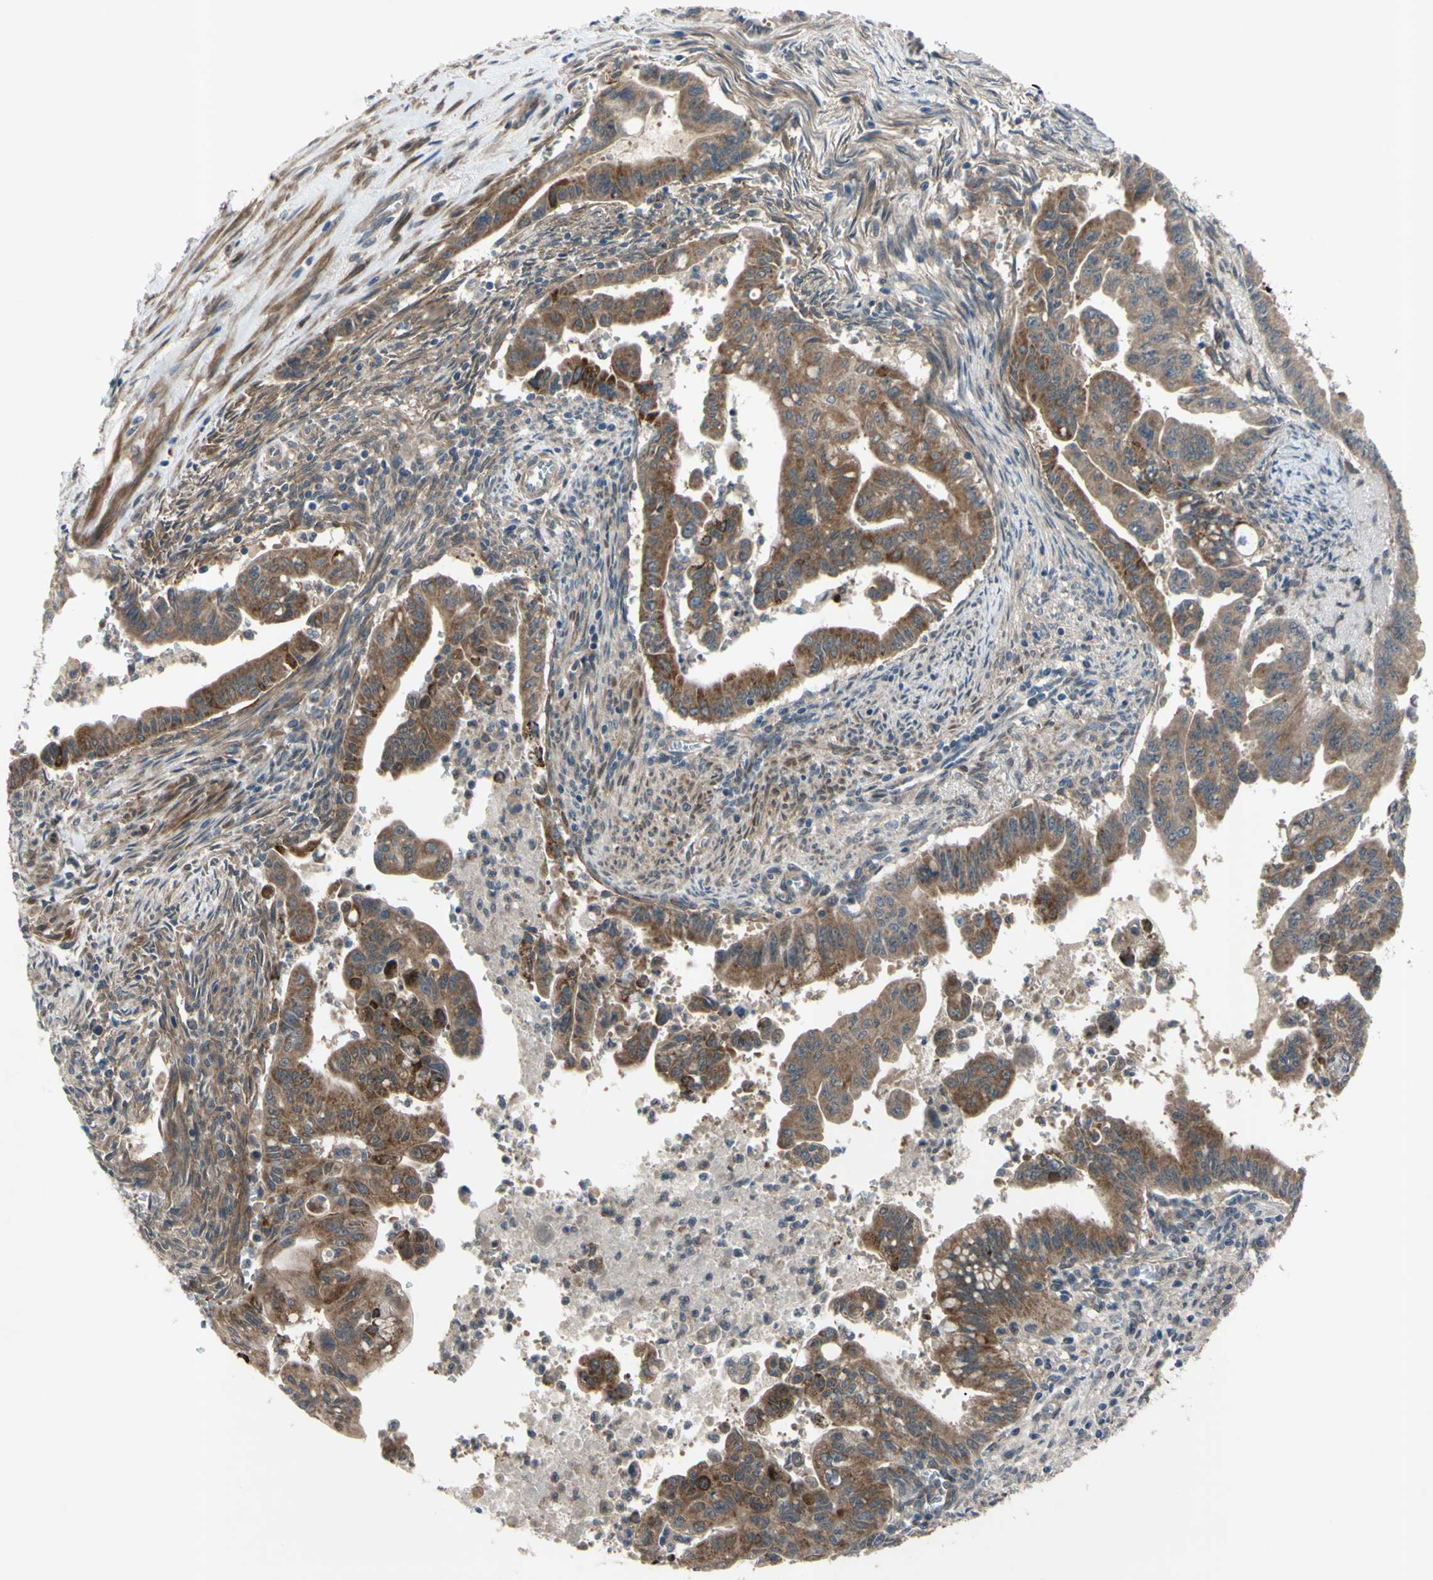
{"staining": {"intensity": "moderate", "quantity": ">75%", "location": "cytoplasmic/membranous"}, "tissue": "pancreatic cancer", "cell_type": "Tumor cells", "image_type": "cancer", "snomed": [{"axis": "morphology", "description": "Adenocarcinoma, NOS"}, {"axis": "topography", "description": "Pancreas"}], "caption": "Pancreatic adenocarcinoma tissue reveals moderate cytoplasmic/membranous positivity in about >75% of tumor cells The staining is performed using DAB brown chromogen to label protein expression. The nuclei are counter-stained blue using hematoxylin.", "gene": "SVIL", "patient": {"sex": "male", "age": 70}}